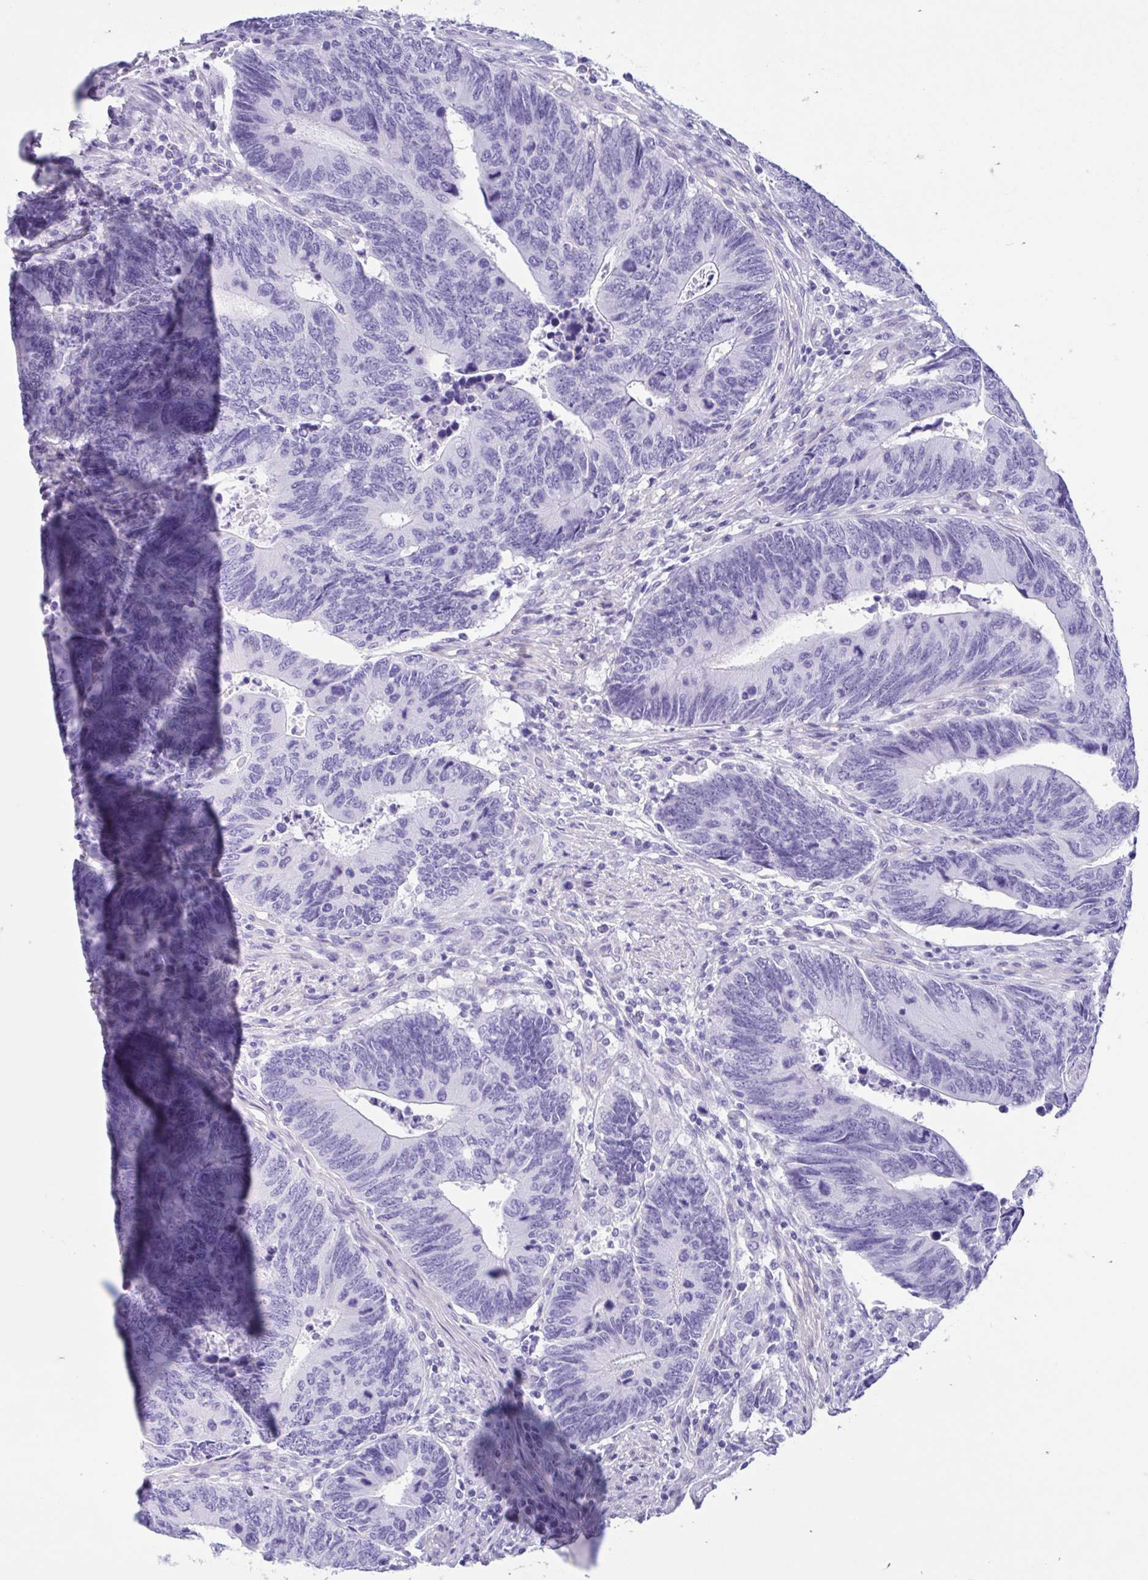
{"staining": {"intensity": "negative", "quantity": "none", "location": "none"}, "tissue": "colorectal cancer", "cell_type": "Tumor cells", "image_type": "cancer", "snomed": [{"axis": "morphology", "description": "Adenocarcinoma, NOS"}, {"axis": "topography", "description": "Colon"}], "caption": "Immunohistochemical staining of colorectal adenocarcinoma shows no significant expression in tumor cells.", "gene": "IAPP", "patient": {"sex": "male", "age": 87}}